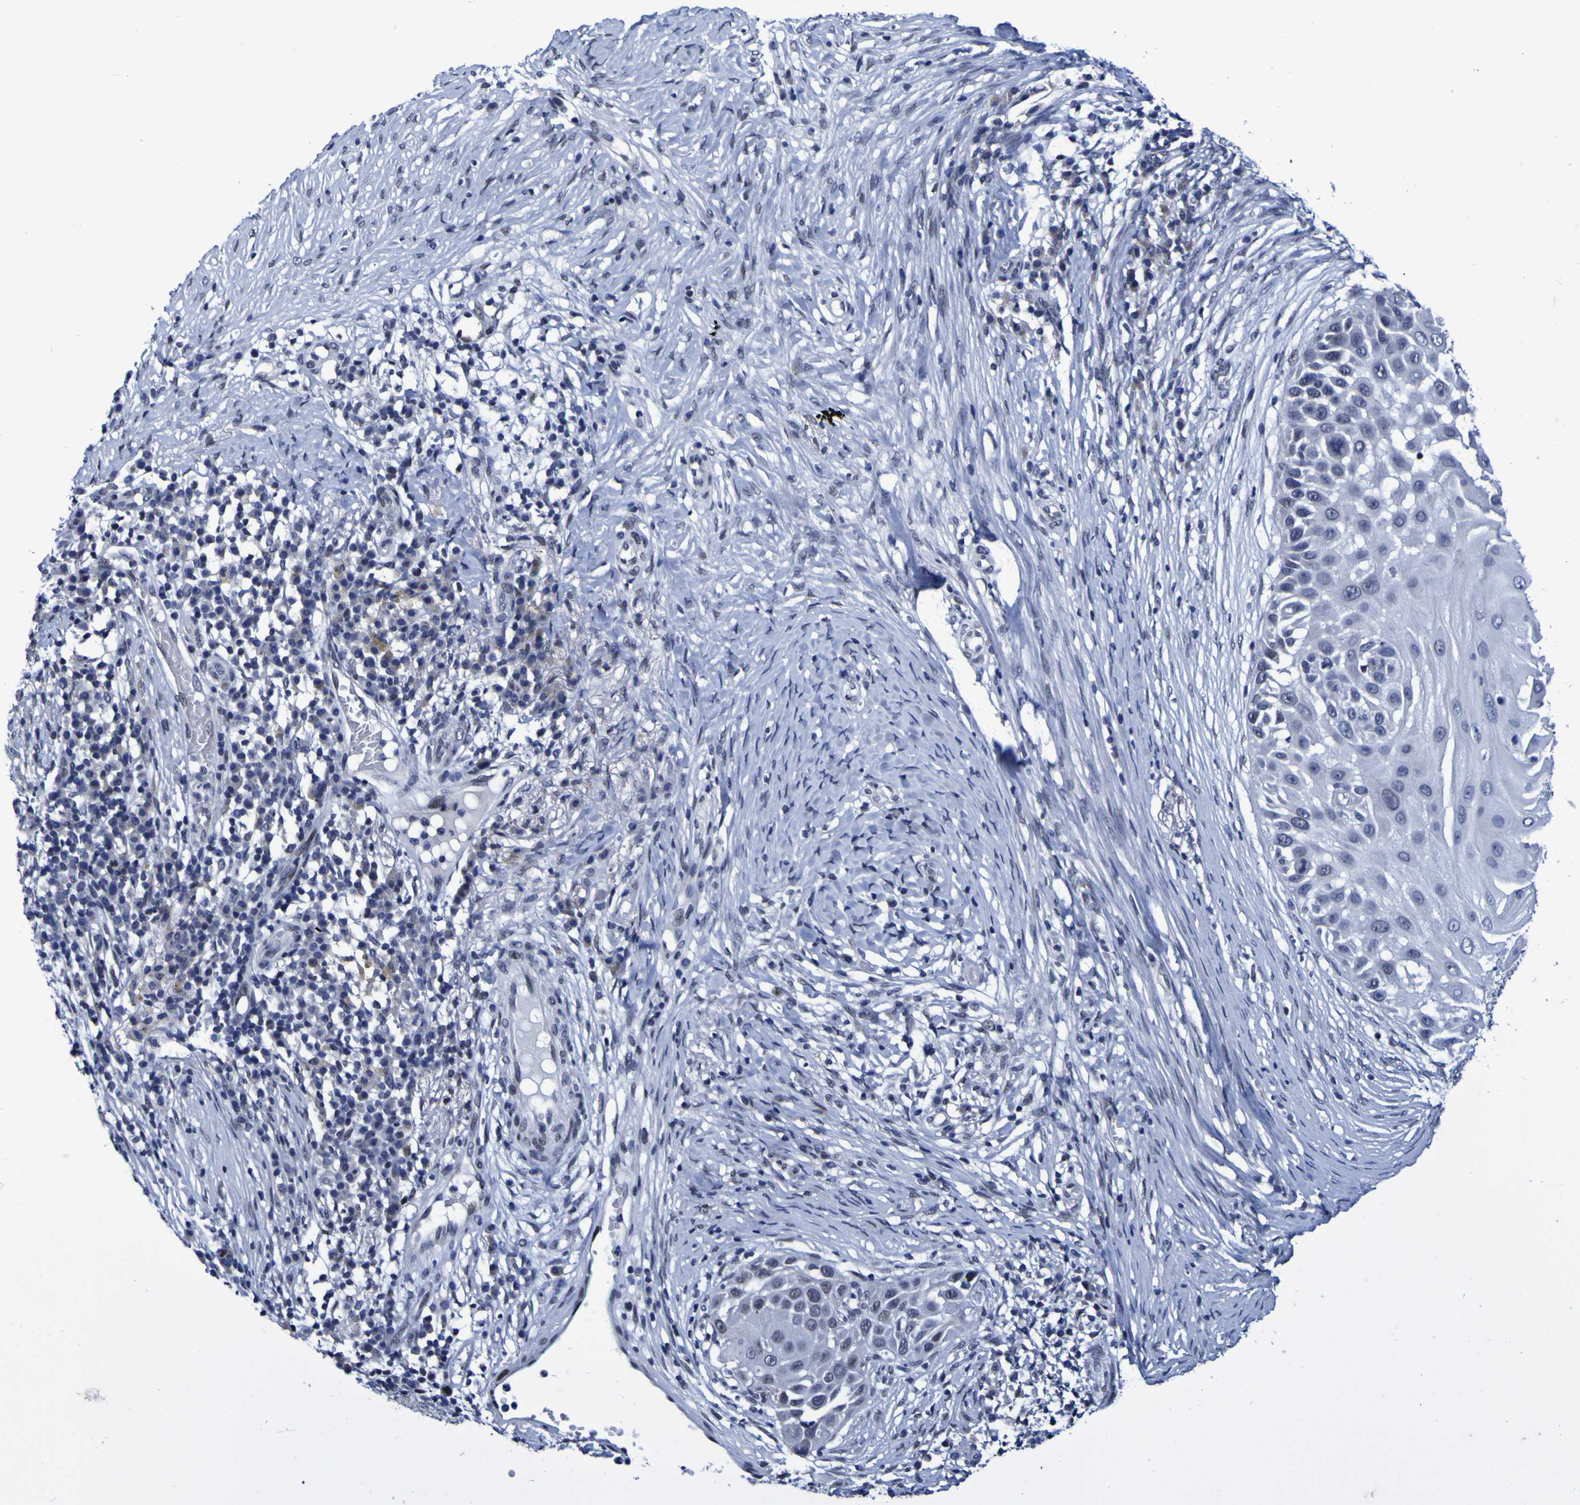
{"staining": {"intensity": "negative", "quantity": "none", "location": "none"}, "tissue": "skin cancer", "cell_type": "Tumor cells", "image_type": "cancer", "snomed": [{"axis": "morphology", "description": "Squamous cell carcinoma, NOS"}, {"axis": "topography", "description": "Skin"}], "caption": "IHC of skin cancer exhibits no expression in tumor cells.", "gene": "MBD3", "patient": {"sex": "female", "age": 44}}